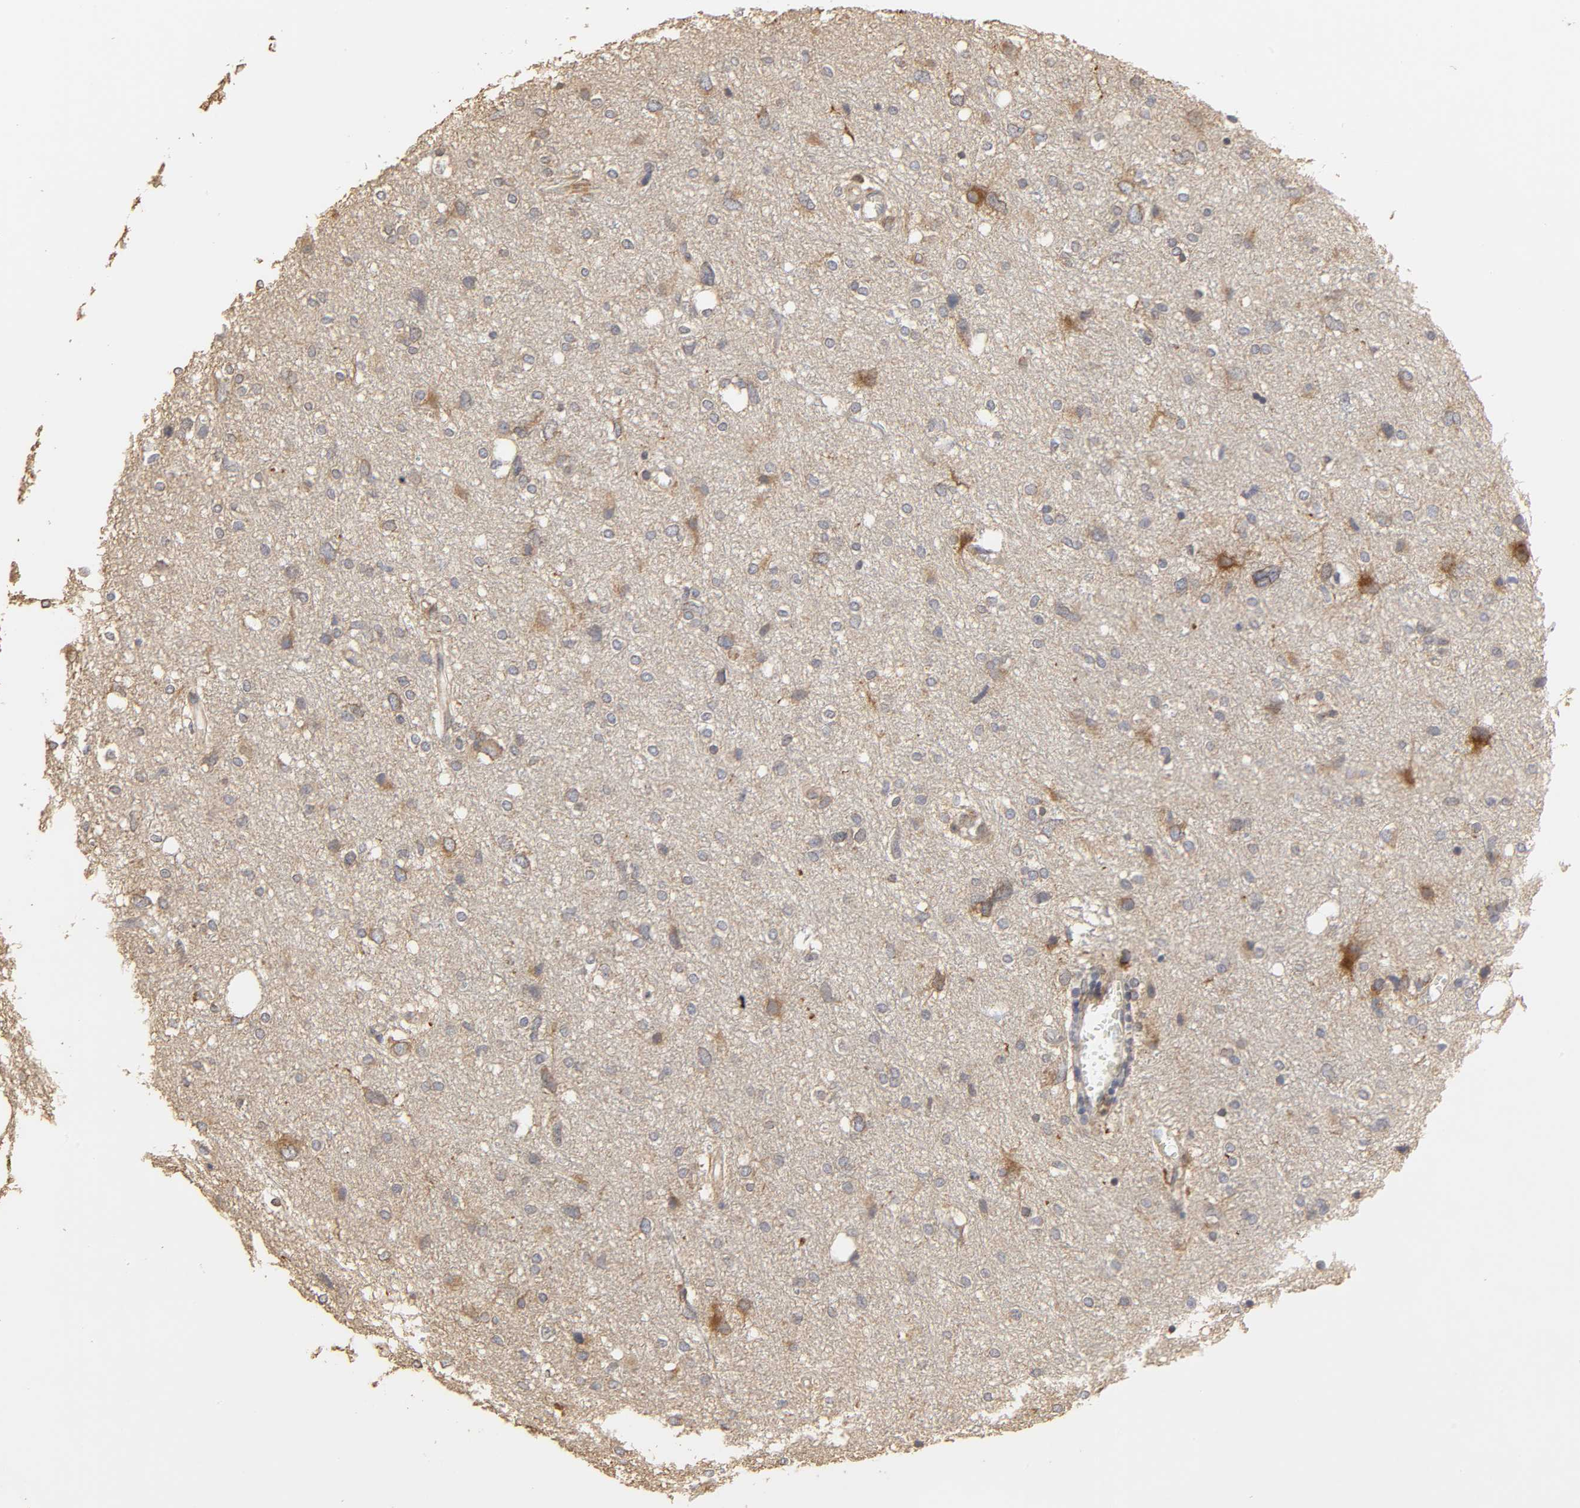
{"staining": {"intensity": "moderate", "quantity": "25%-75%", "location": "cytoplasmic/membranous"}, "tissue": "glioma", "cell_type": "Tumor cells", "image_type": "cancer", "snomed": [{"axis": "morphology", "description": "Glioma, malignant, High grade"}, {"axis": "topography", "description": "Brain"}], "caption": "Tumor cells reveal medium levels of moderate cytoplasmic/membranous positivity in approximately 25%-75% of cells in malignant glioma (high-grade). Nuclei are stained in blue.", "gene": "POR", "patient": {"sex": "female", "age": 59}}